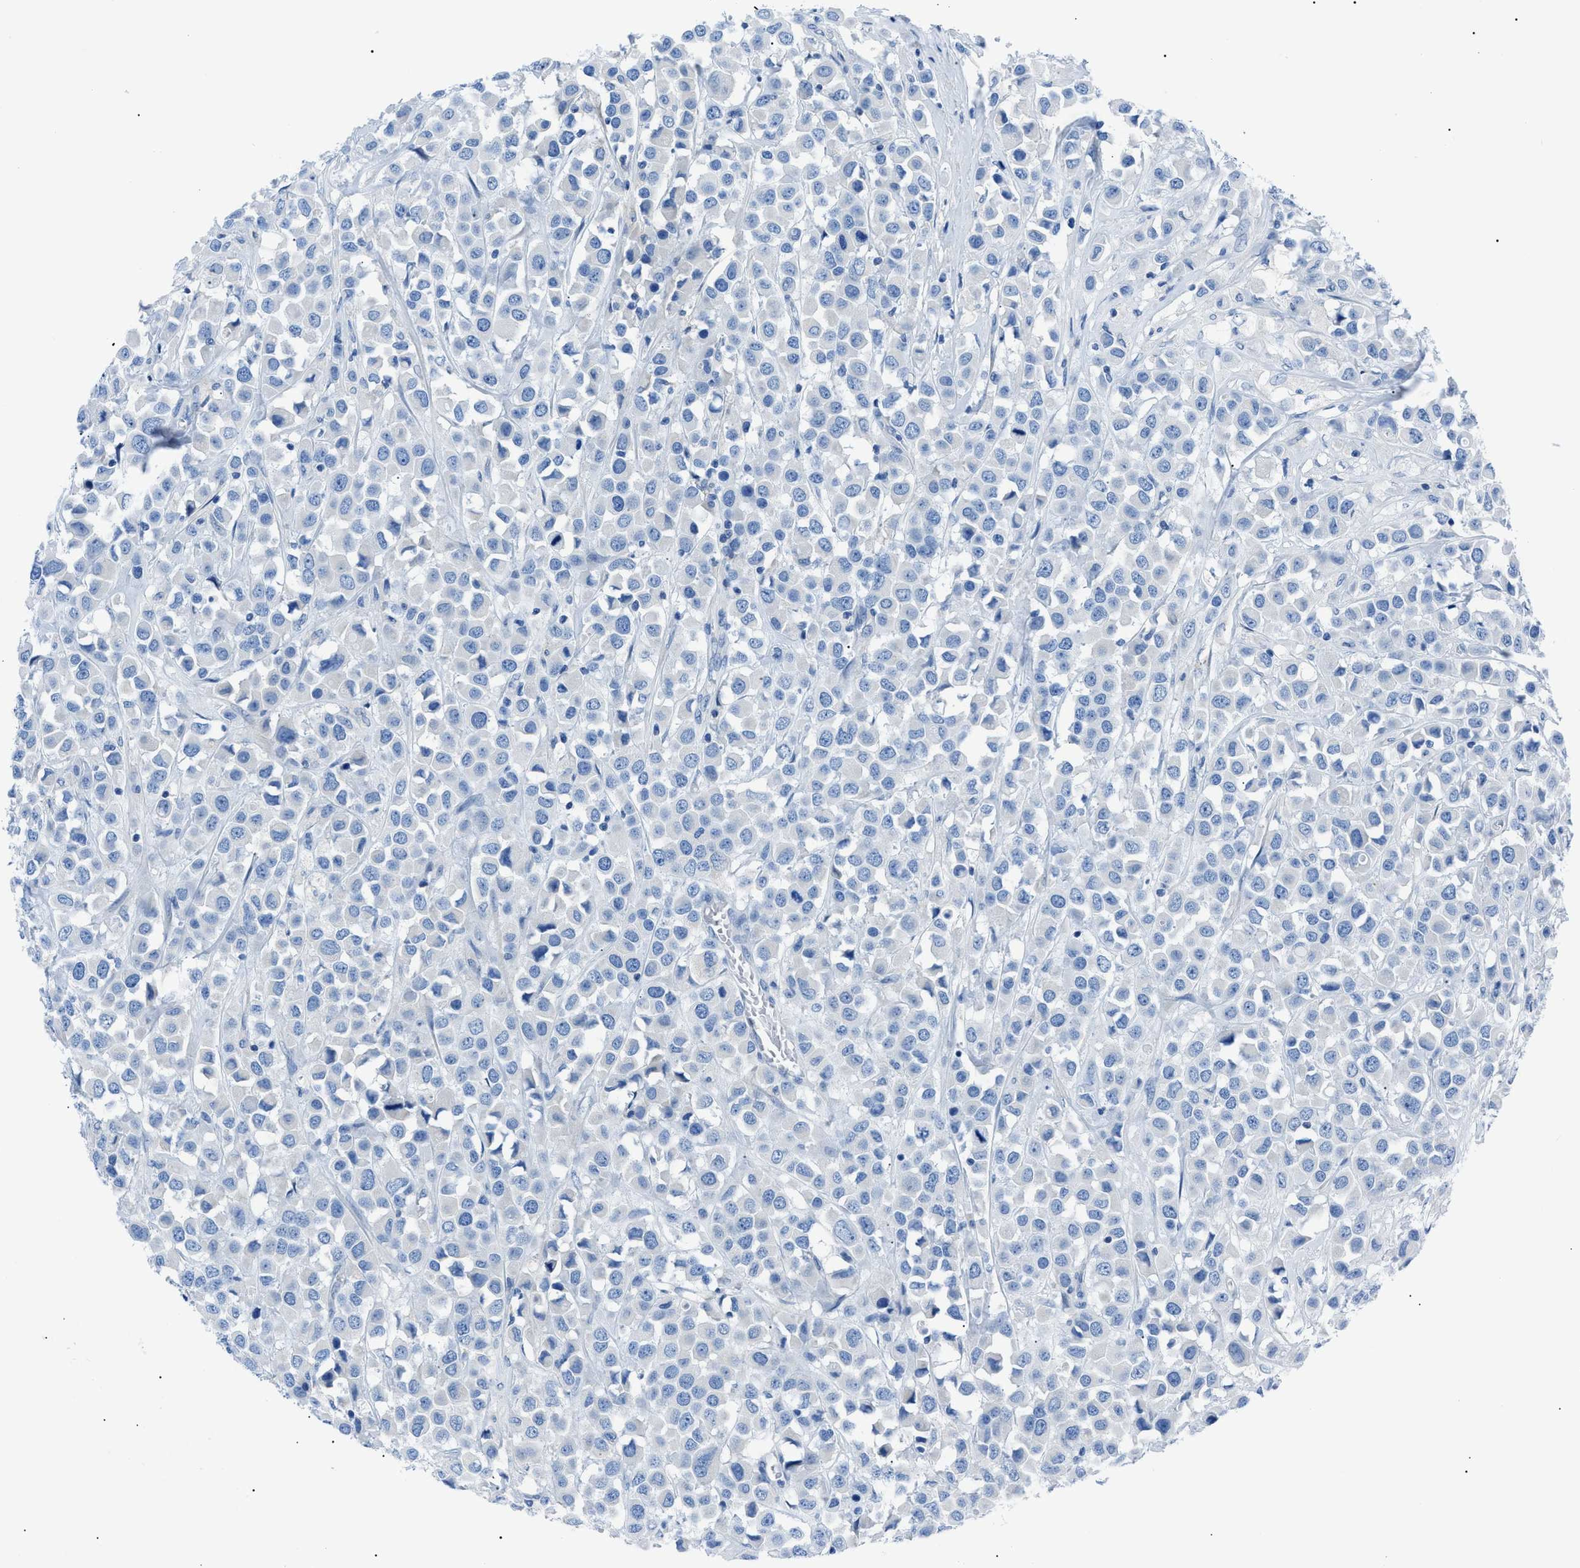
{"staining": {"intensity": "negative", "quantity": "none", "location": "none"}, "tissue": "breast cancer", "cell_type": "Tumor cells", "image_type": "cancer", "snomed": [{"axis": "morphology", "description": "Duct carcinoma"}, {"axis": "topography", "description": "Breast"}], "caption": "DAB (3,3'-diaminobenzidine) immunohistochemical staining of human breast invasive ductal carcinoma reveals no significant positivity in tumor cells. Brightfield microscopy of immunohistochemistry stained with DAB (3,3'-diaminobenzidine) (brown) and hematoxylin (blue), captured at high magnification.", "gene": "ZDHHC24", "patient": {"sex": "female", "age": 61}}